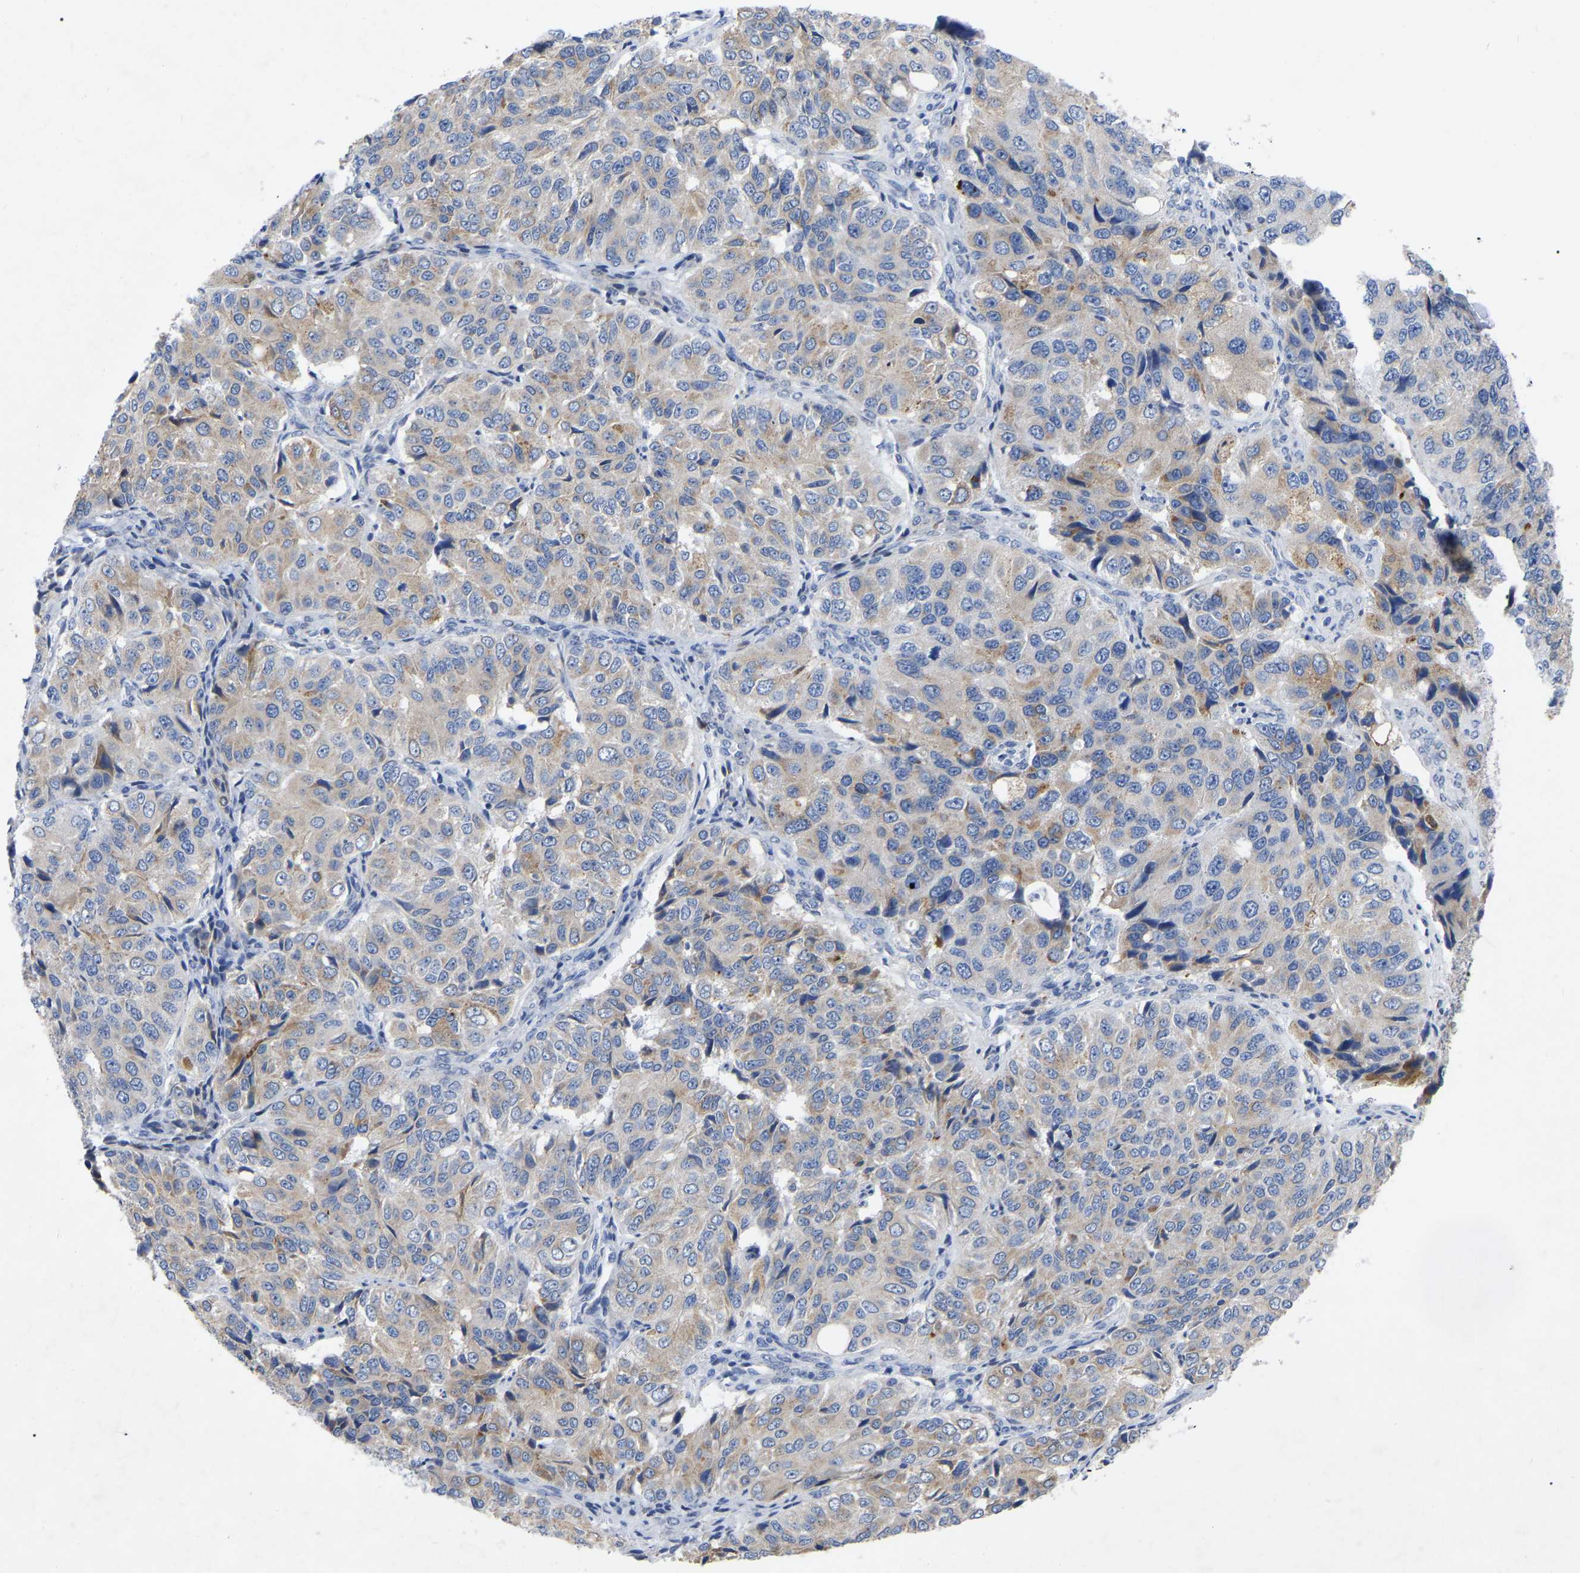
{"staining": {"intensity": "weak", "quantity": ">75%", "location": "cytoplasmic/membranous"}, "tissue": "ovarian cancer", "cell_type": "Tumor cells", "image_type": "cancer", "snomed": [{"axis": "morphology", "description": "Carcinoma, endometroid"}, {"axis": "topography", "description": "Ovary"}], "caption": "A low amount of weak cytoplasmic/membranous staining is seen in about >75% of tumor cells in endometroid carcinoma (ovarian) tissue.", "gene": "STRIP2", "patient": {"sex": "female", "age": 51}}